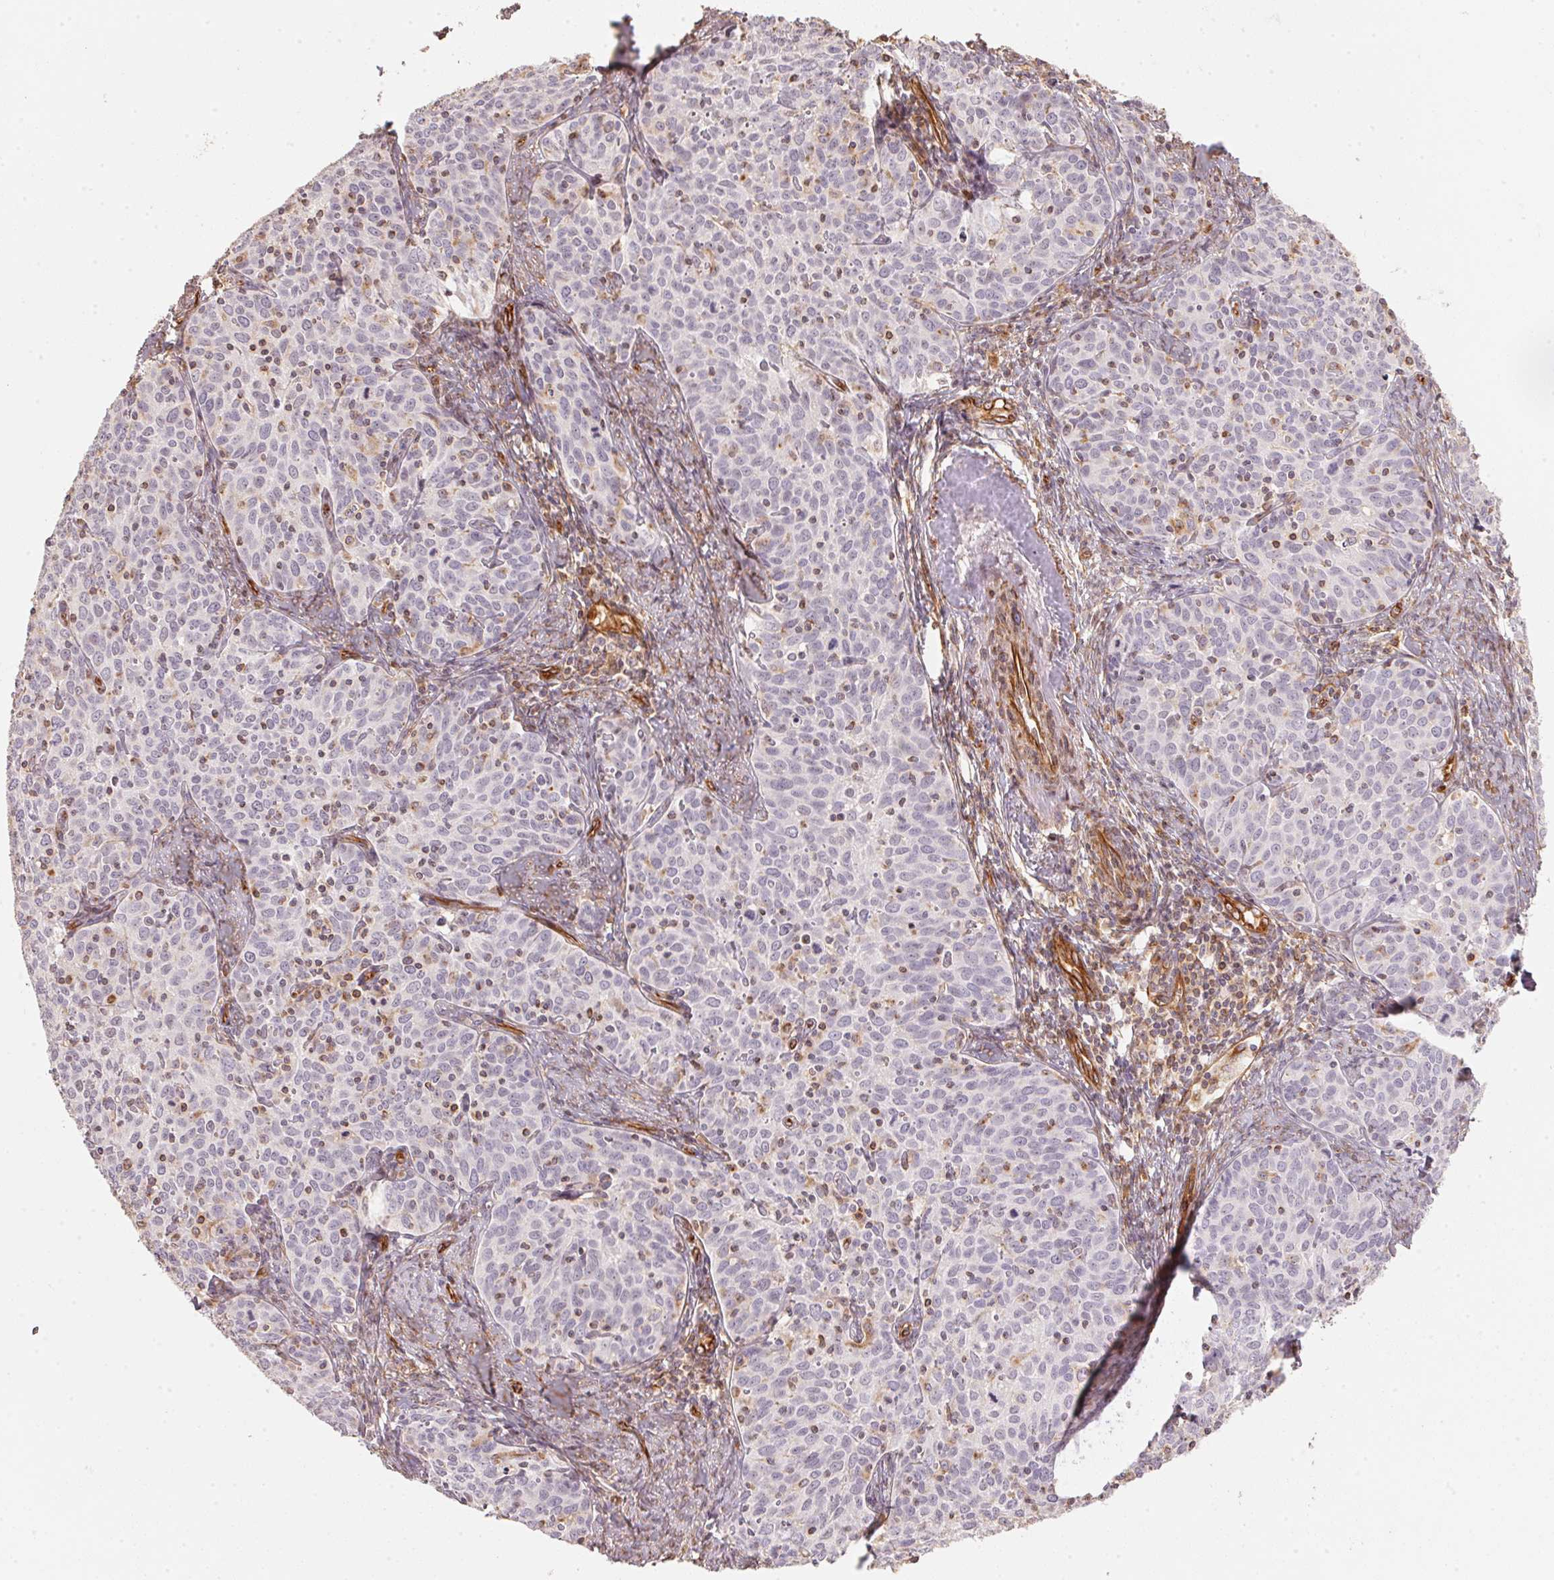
{"staining": {"intensity": "negative", "quantity": "none", "location": "none"}, "tissue": "cervical cancer", "cell_type": "Tumor cells", "image_type": "cancer", "snomed": [{"axis": "morphology", "description": "Squamous cell carcinoma, NOS"}, {"axis": "topography", "description": "Cervix"}], "caption": "There is no significant positivity in tumor cells of cervical cancer.", "gene": "FOXR2", "patient": {"sex": "female", "age": 62}}